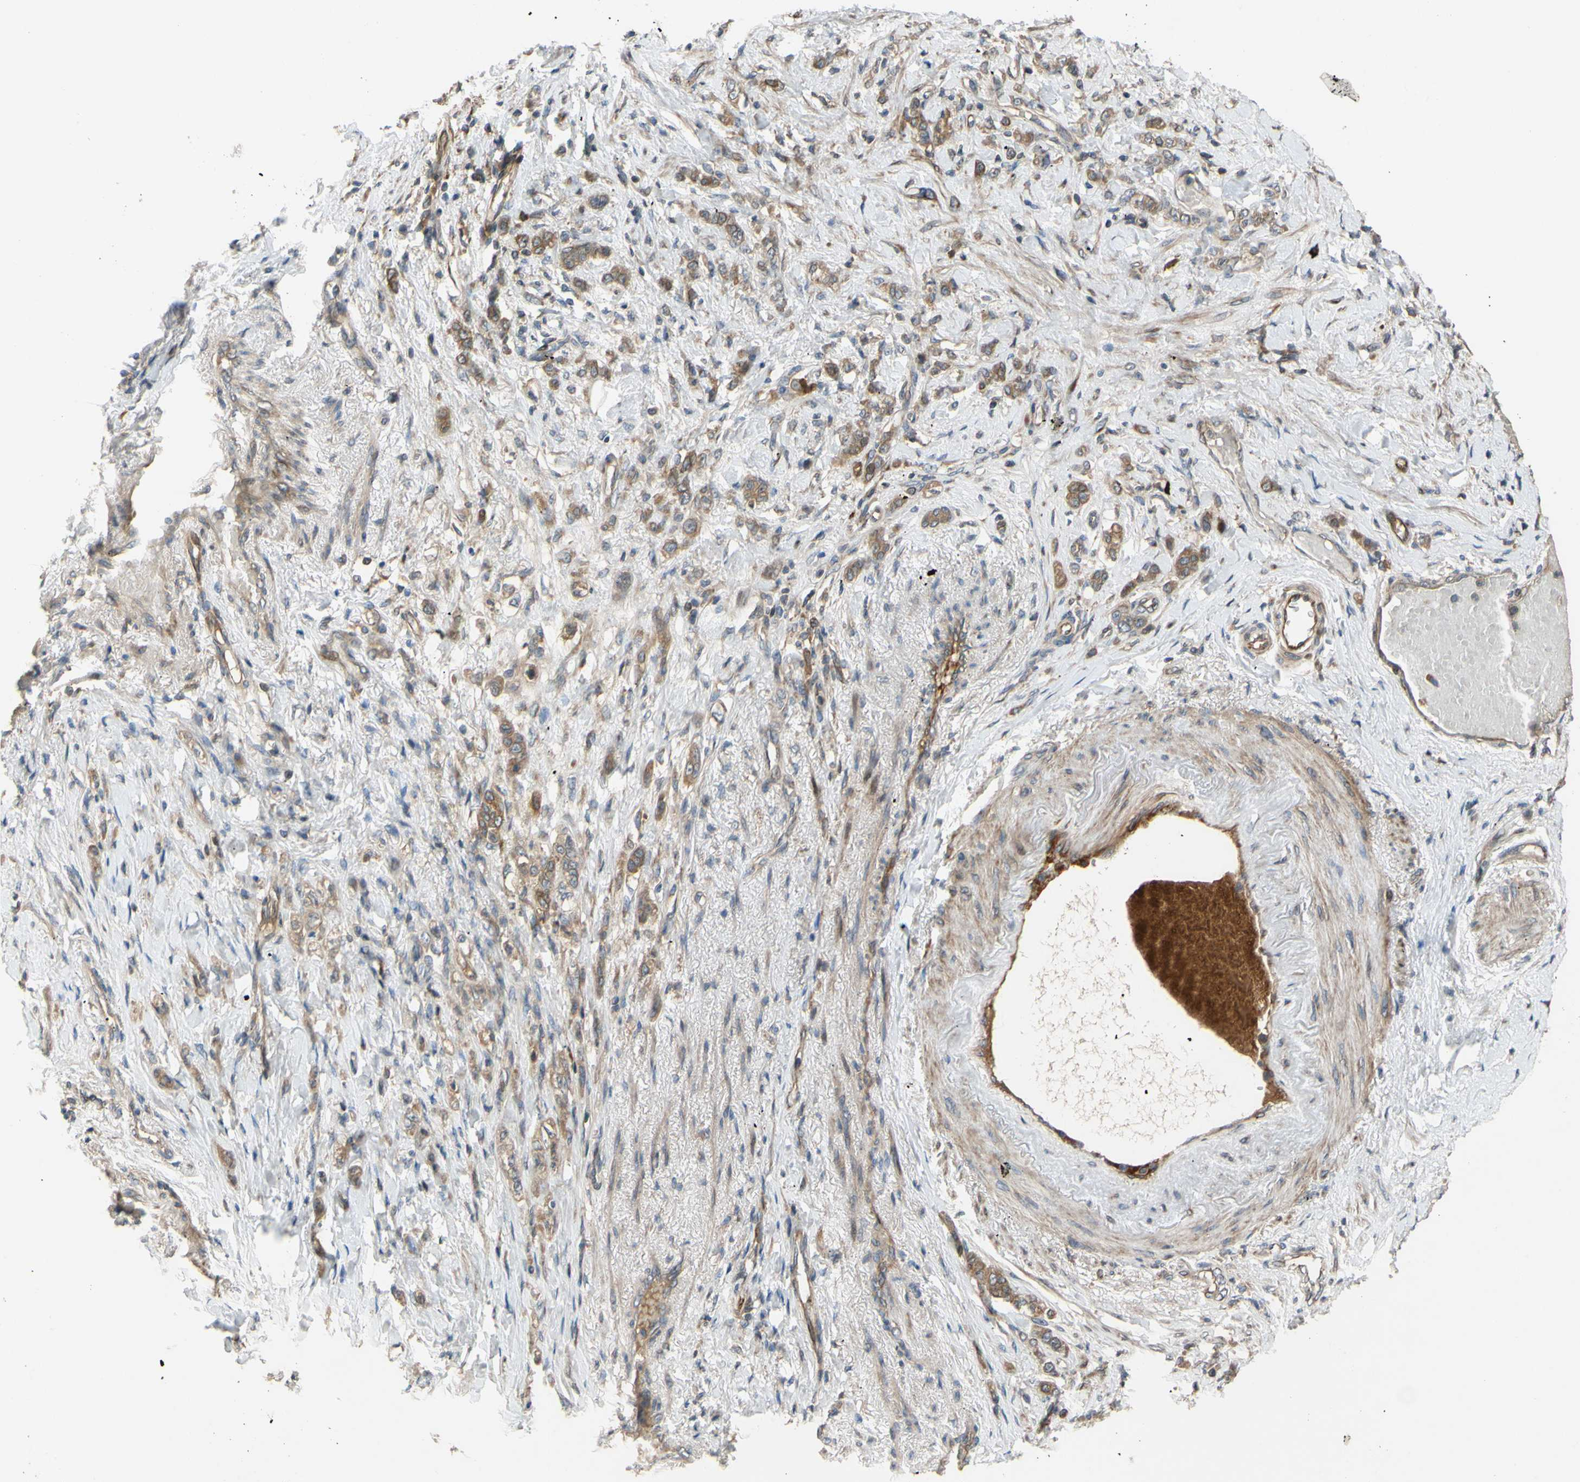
{"staining": {"intensity": "moderate", "quantity": ">75%", "location": "cytoplasmic/membranous"}, "tissue": "stomach cancer", "cell_type": "Tumor cells", "image_type": "cancer", "snomed": [{"axis": "morphology", "description": "Adenocarcinoma, NOS"}, {"axis": "topography", "description": "Stomach"}], "caption": "Human stomach adenocarcinoma stained for a protein (brown) shows moderate cytoplasmic/membranous positive staining in about >75% of tumor cells.", "gene": "SPTLC1", "patient": {"sex": "male", "age": 82}}